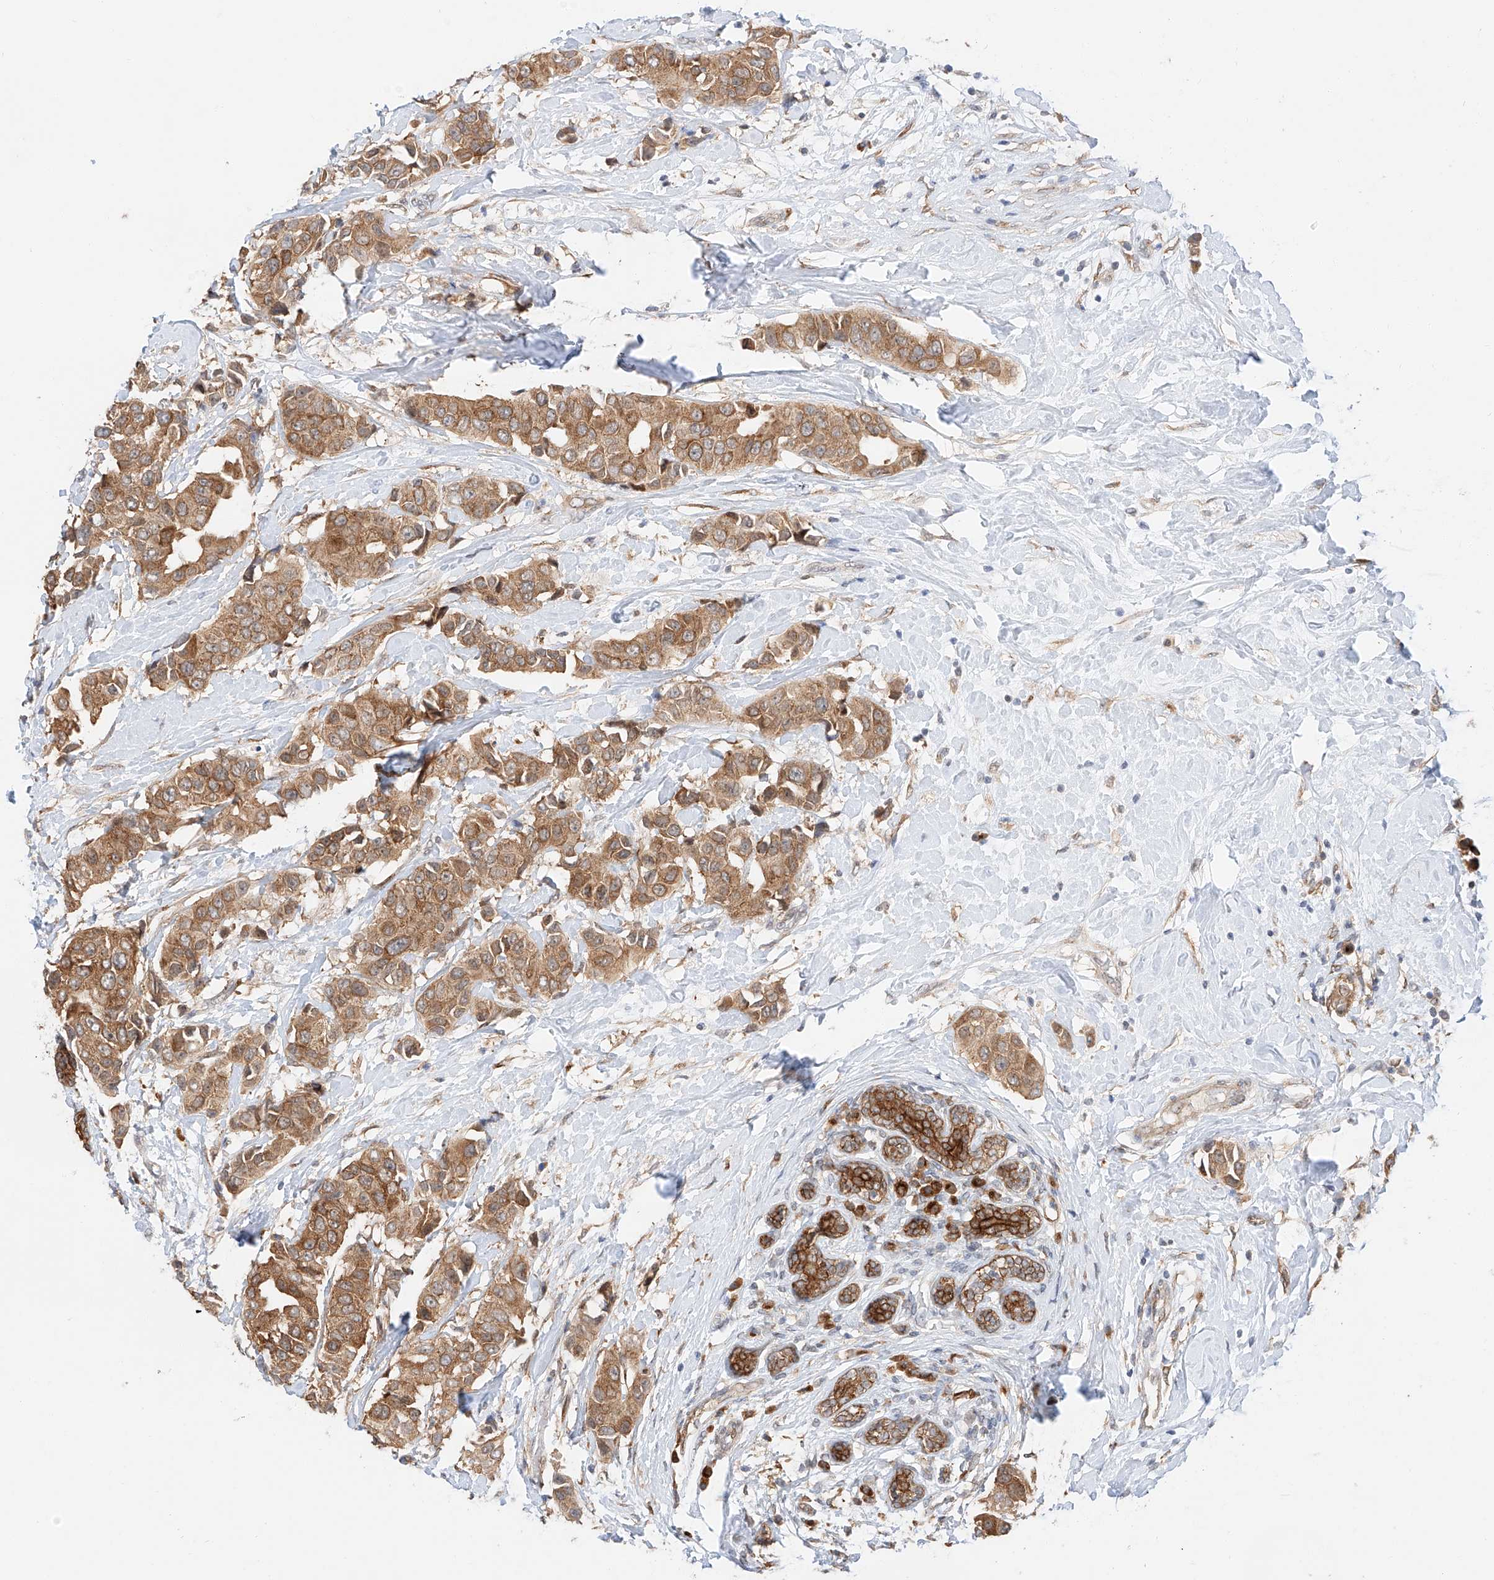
{"staining": {"intensity": "moderate", "quantity": ">75%", "location": "cytoplasmic/membranous"}, "tissue": "breast cancer", "cell_type": "Tumor cells", "image_type": "cancer", "snomed": [{"axis": "morphology", "description": "Normal tissue, NOS"}, {"axis": "morphology", "description": "Duct carcinoma"}, {"axis": "topography", "description": "Breast"}], "caption": "A brown stain labels moderate cytoplasmic/membranous expression of a protein in invasive ductal carcinoma (breast) tumor cells.", "gene": "CARMIL1", "patient": {"sex": "female", "age": 39}}